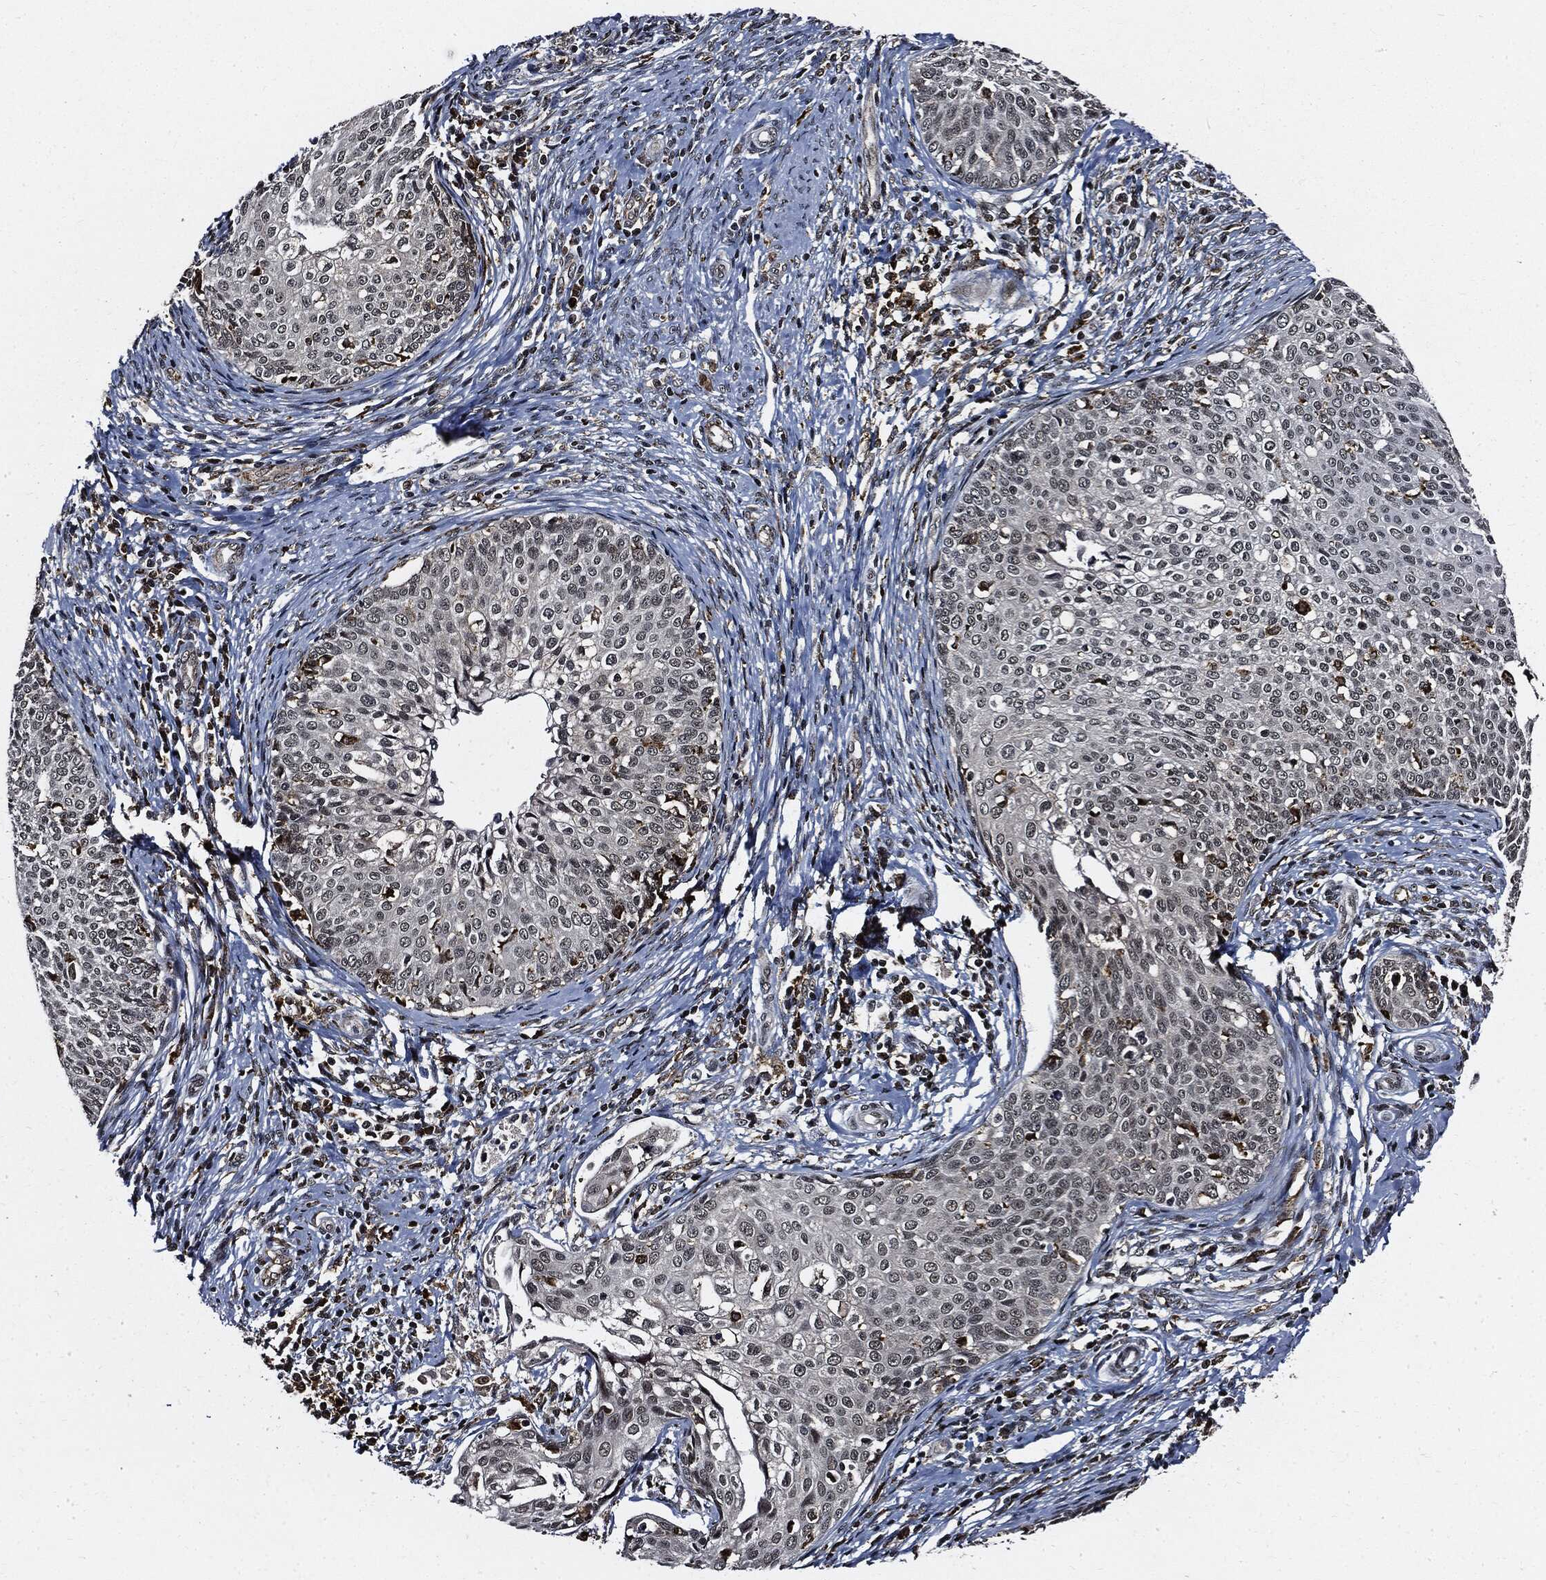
{"staining": {"intensity": "negative", "quantity": "none", "location": "none"}, "tissue": "cervical cancer", "cell_type": "Tumor cells", "image_type": "cancer", "snomed": [{"axis": "morphology", "description": "Squamous cell carcinoma, NOS"}, {"axis": "topography", "description": "Cervix"}], "caption": "Cervical cancer (squamous cell carcinoma) was stained to show a protein in brown. There is no significant positivity in tumor cells.", "gene": "SUGT1", "patient": {"sex": "female", "age": 51}}